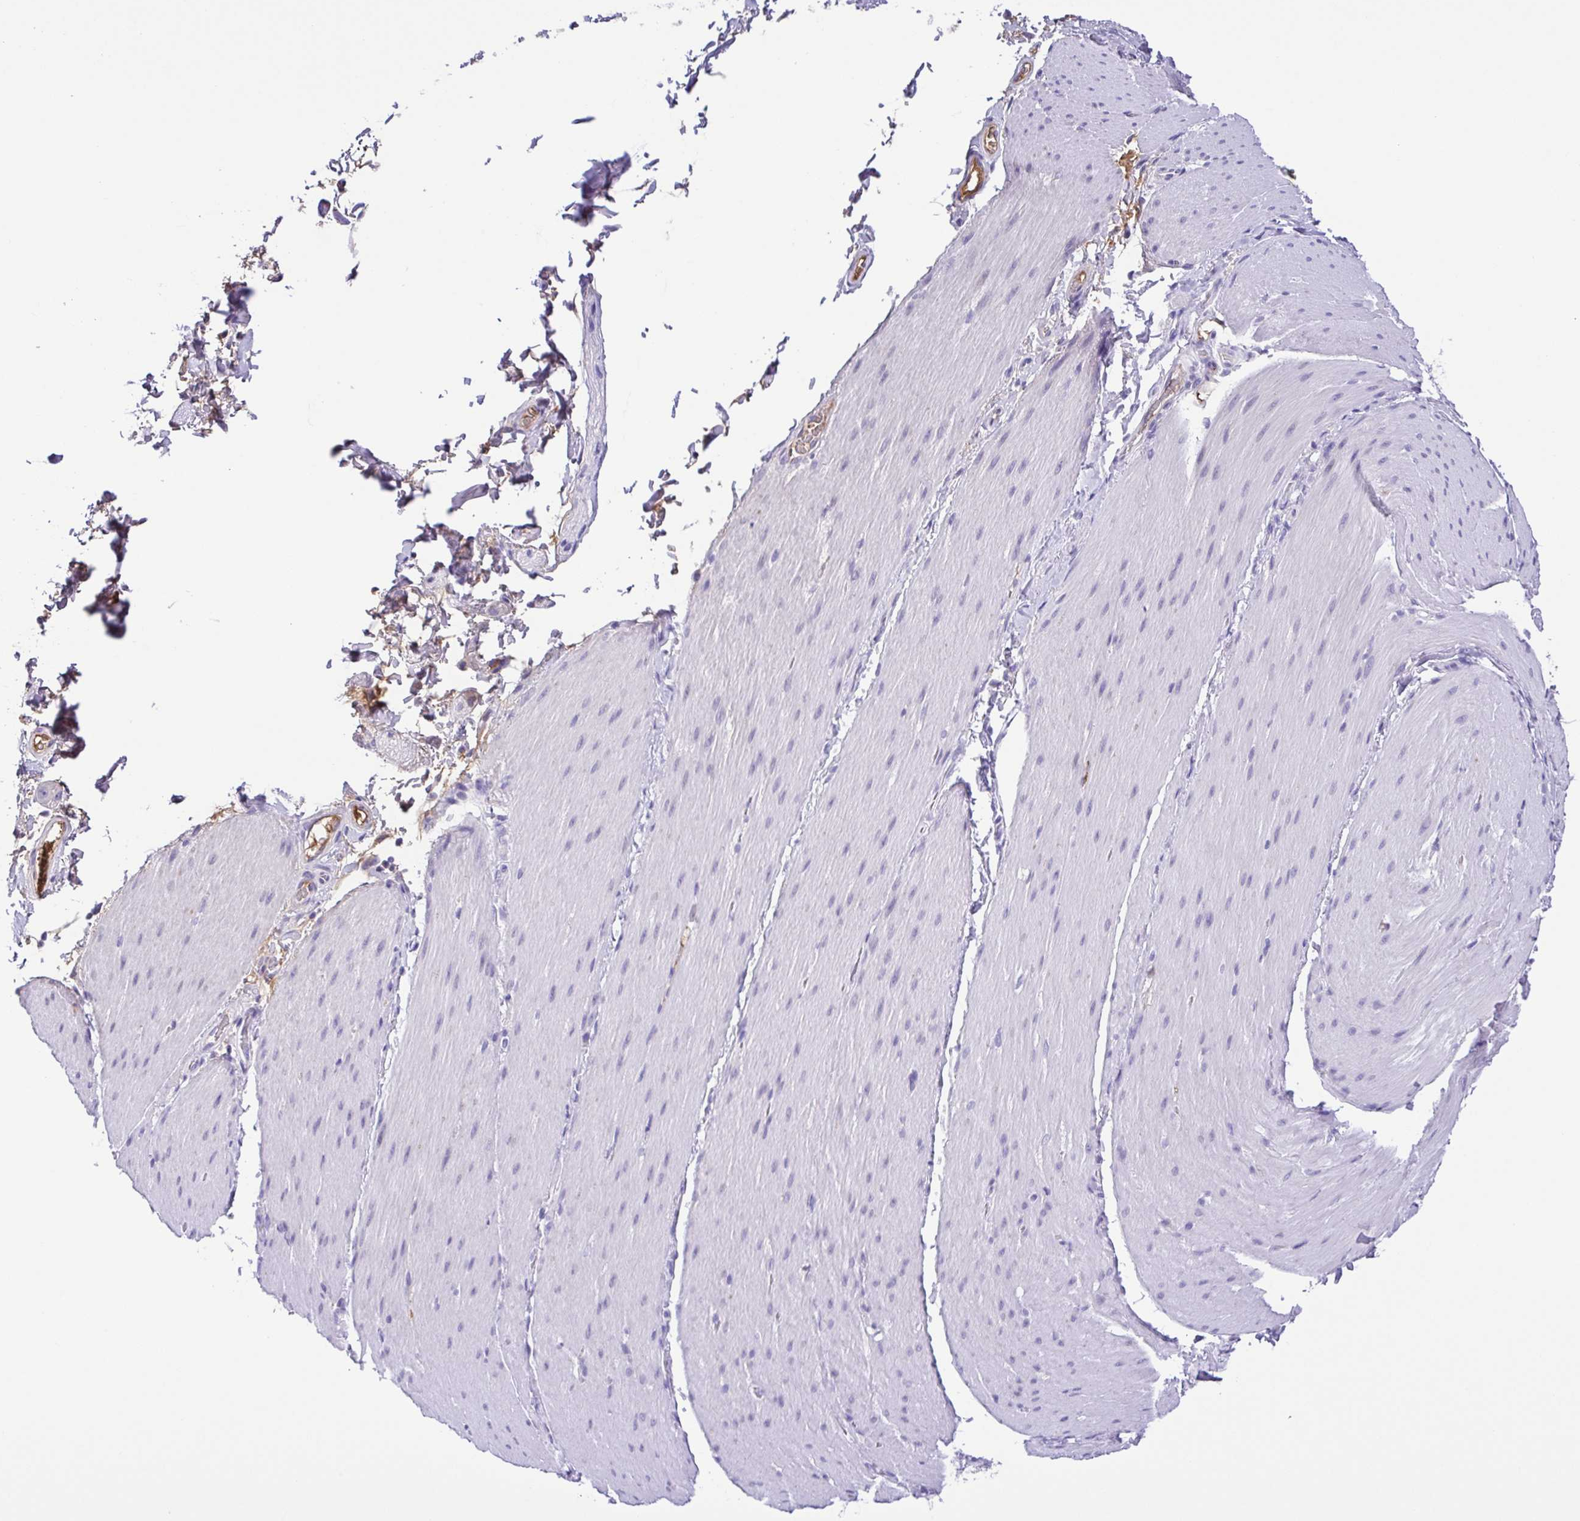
{"staining": {"intensity": "weak", "quantity": "<25%", "location": "cytoplasmic/membranous"}, "tissue": "smooth muscle", "cell_type": "Smooth muscle cells", "image_type": "normal", "snomed": [{"axis": "morphology", "description": "Normal tissue, NOS"}, {"axis": "topography", "description": "Smooth muscle"}, {"axis": "topography", "description": "Colon"}], "caption": "A photomicrograph of human smooth muscle is negative for staining in smooth muscle cells. Brightfield microscopy of immunohistochemistry stained with DAB (brown) and hematoxylin (blue), captured at high magnification.", "gene": "IGFL1", "patient": {"sex": "male", "age": 73}}